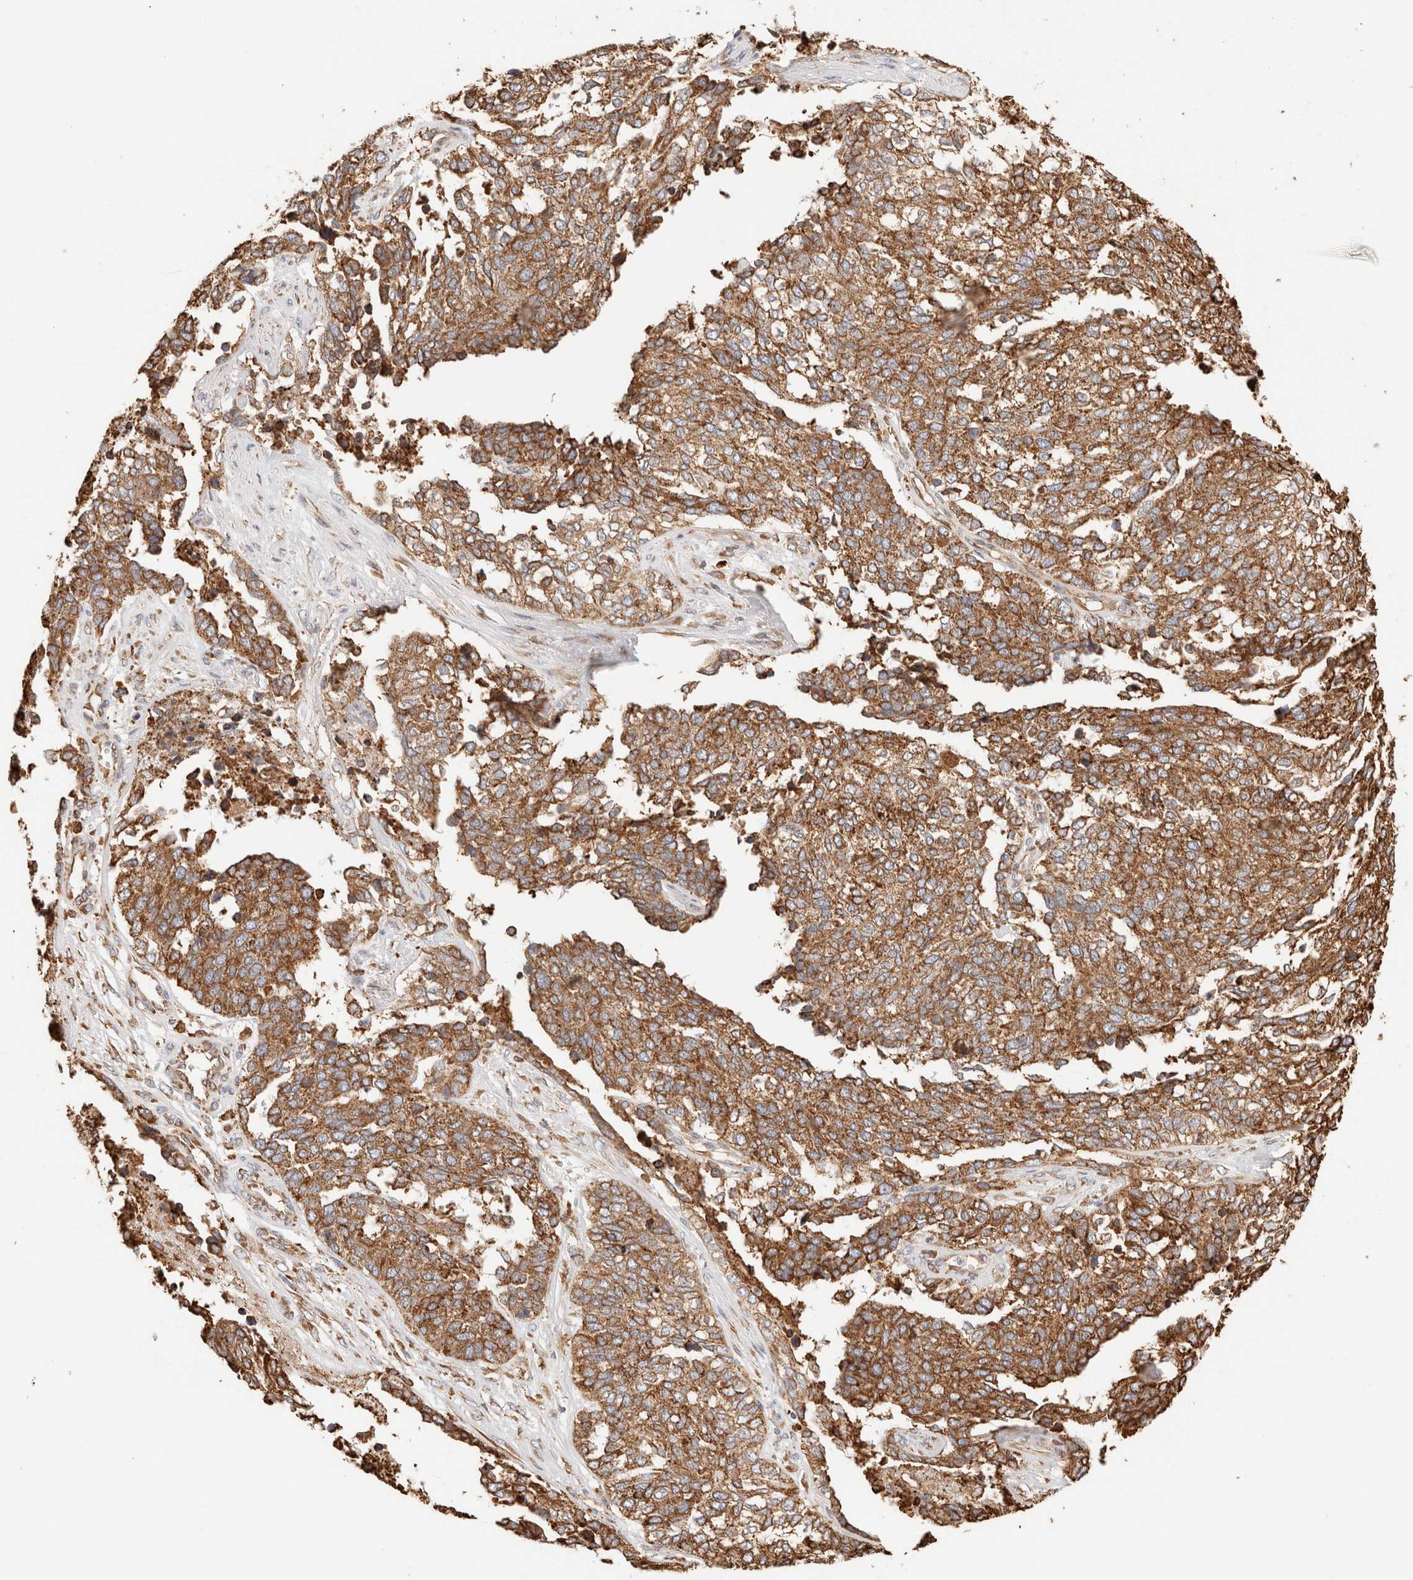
{"staining": {"intensity": "strong", "quantity": ">75%", "location": "cytoplasmic/membranous"}, "tissue": "ovarian cancer", "cell_type": "Tumor cells", "image_type": "cancer", "snomed": [{"axis": "morphology", "description": "Cystadenocarcinoma, serous, NOS"}, {"axis": "topography", "description": "Ovary"}], "caption": "Protein staining of ovarian serous cystadenocarcinoma tissue shows strong cytoplasmic/membranous staining in approximately >75% of tumor cells. (DAB (3,3'-diaminobenzidine) IHC, brown staining for protein, blue staining for nuclei).", "gene": "FER", "patient": {"sex": "female", "age": 44}}